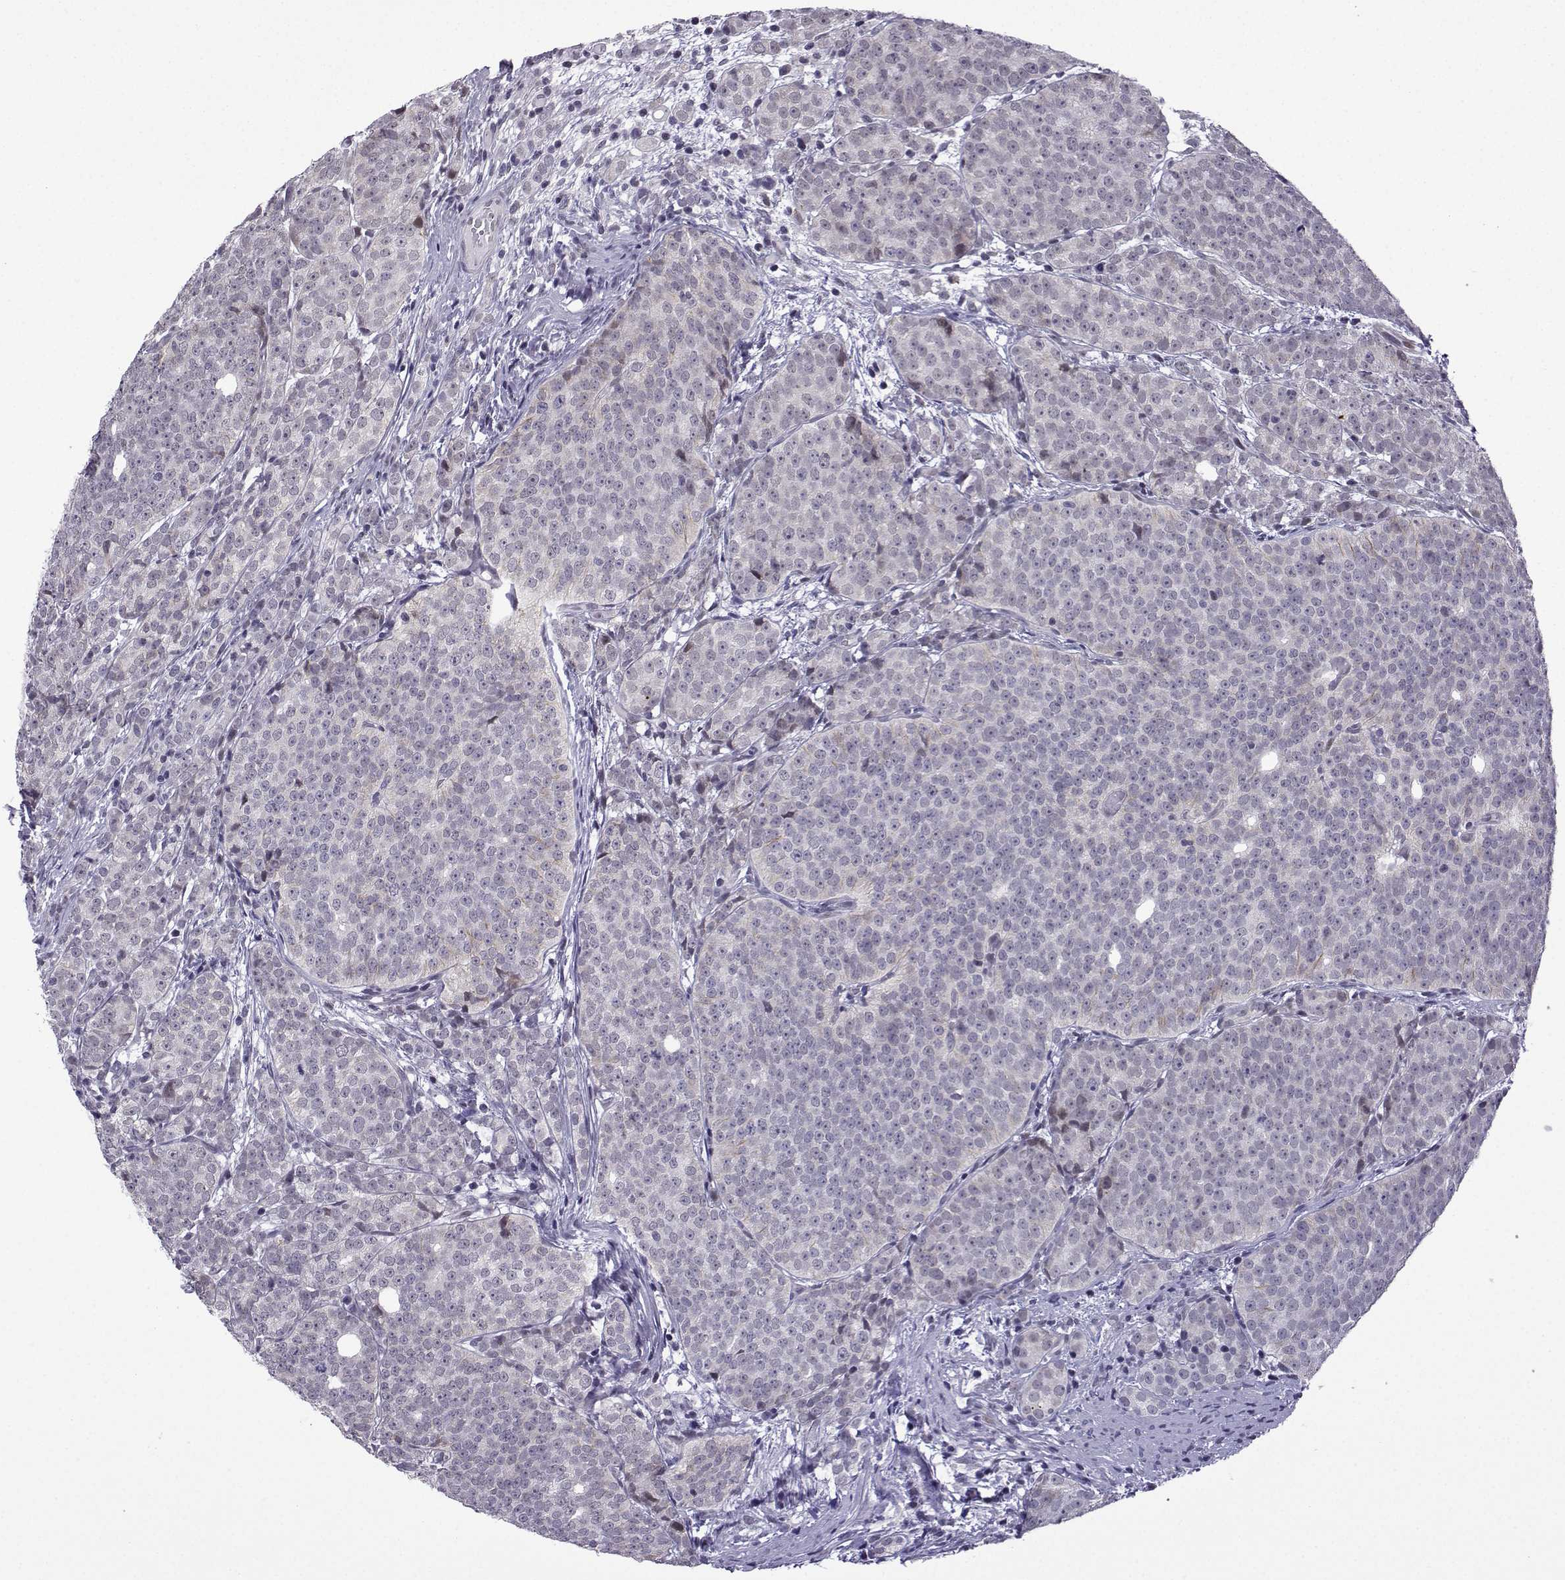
{"staining": {"intensity": "negative", "quantity": "none", "location": "none"}, "tissue": "prostate cancer", "cell_type": "Tumor cells", "image_type": "cancer", "snomed": [{"axis": "morphology", "description": "Adenocarcinoma, High grade"}, {"axis": "topography", "description": "Prostate"}], "caption": "There is no significant expression in tumor cells of high-grade adenocarcinoma (prostate).", "gene": "FGF3", "patient": {"sex": "male", "age": 53}}